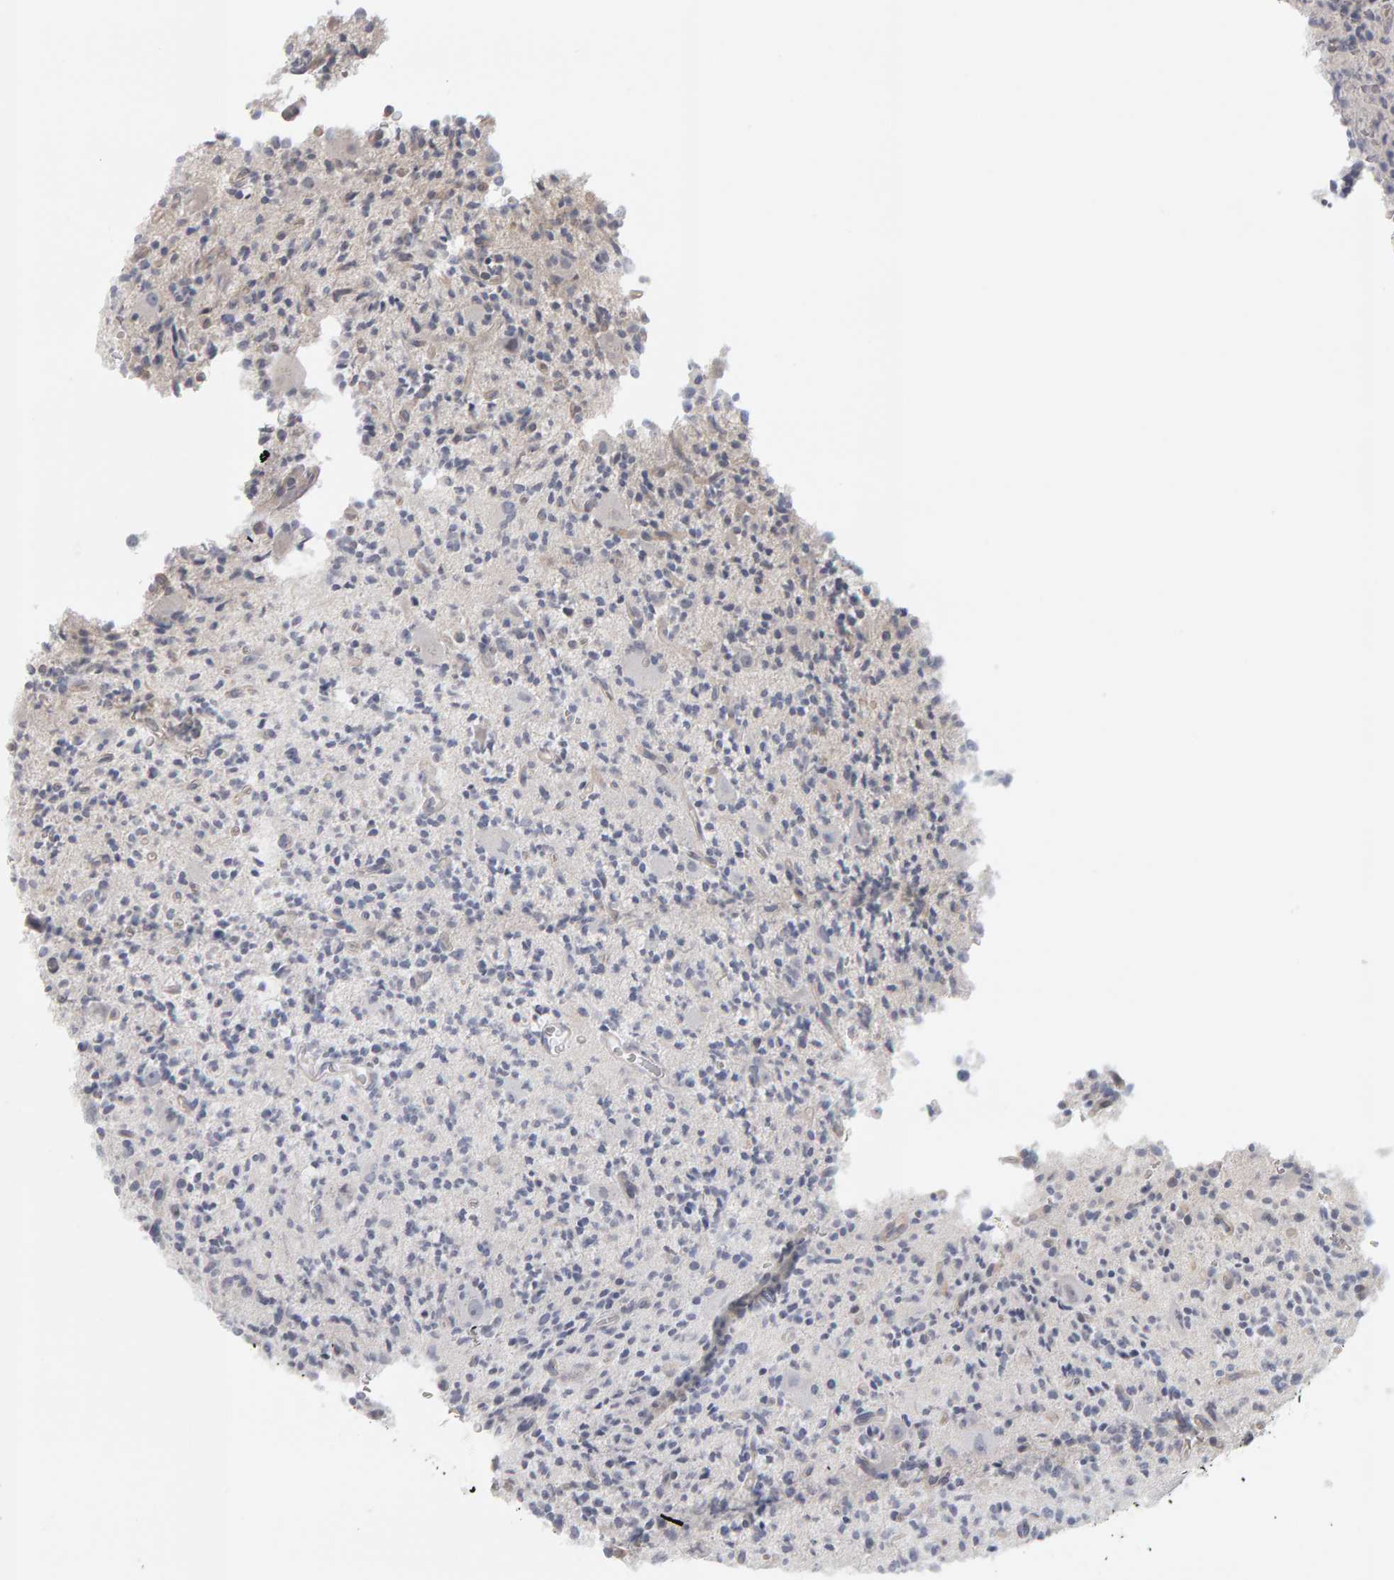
{"staining": {"intensity": "negative", "quantity": "none", "location": "none"}, "tissue": "glioma", "cell_type": "Tumor cells", "image_type": "cancer", "snomed": [{"axis": "morphology", "description": "Glioma, malignant, High grade"}, {"axis": "topography", "description": "Brain"}], "caption": "DAB (3,3'-diaminobenzidine) immunohistochemical staining of malignant high-grade glioma shows no significant positivity in tumor cells.", "gene": "MSRA", "patient": {"sex": "male", "age": 34}}